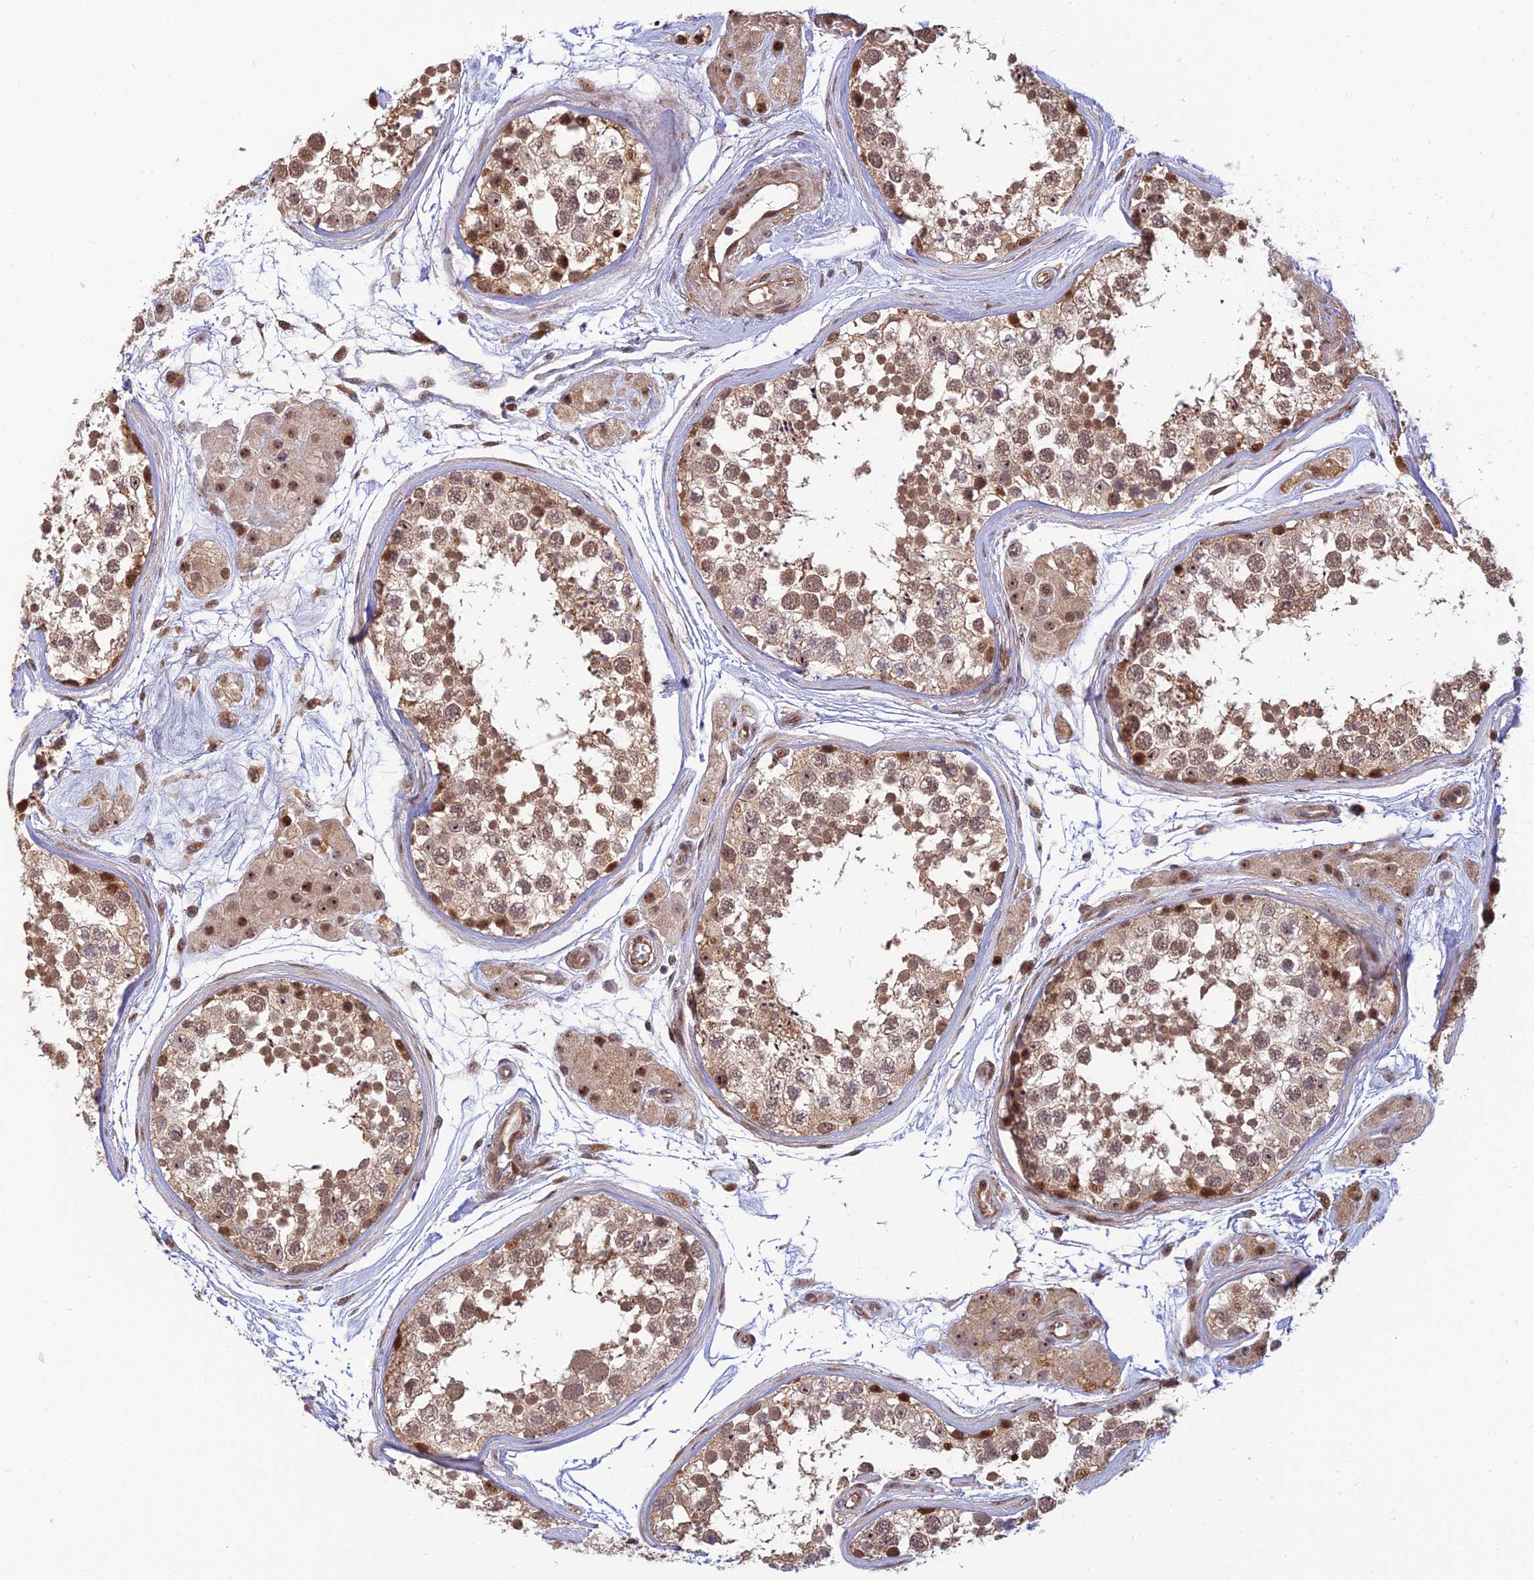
{"staining": {"intensity": "moderate", "quantity": ">75%", "location": "cytoplasmic/membranous,nuclear"}, "tissue": "testis", "cell_type": "Cells in seminiferous ducts", "image_type": "normal", "snomed": [{"axis": "morphology", "description": "Normal tissue, NOS"}, {"axis": "topography", "description": "Testis"}], "caption": "Immunohistochemical staining of benign testis displays moderate cytoplasmic/membranous,nuclear protein staining in about >75% of cells in seminiferous ducts. Nuclei are stained in blue.", "gene": "UFSP2", "patient": {"sex": "male", "age": 56}}